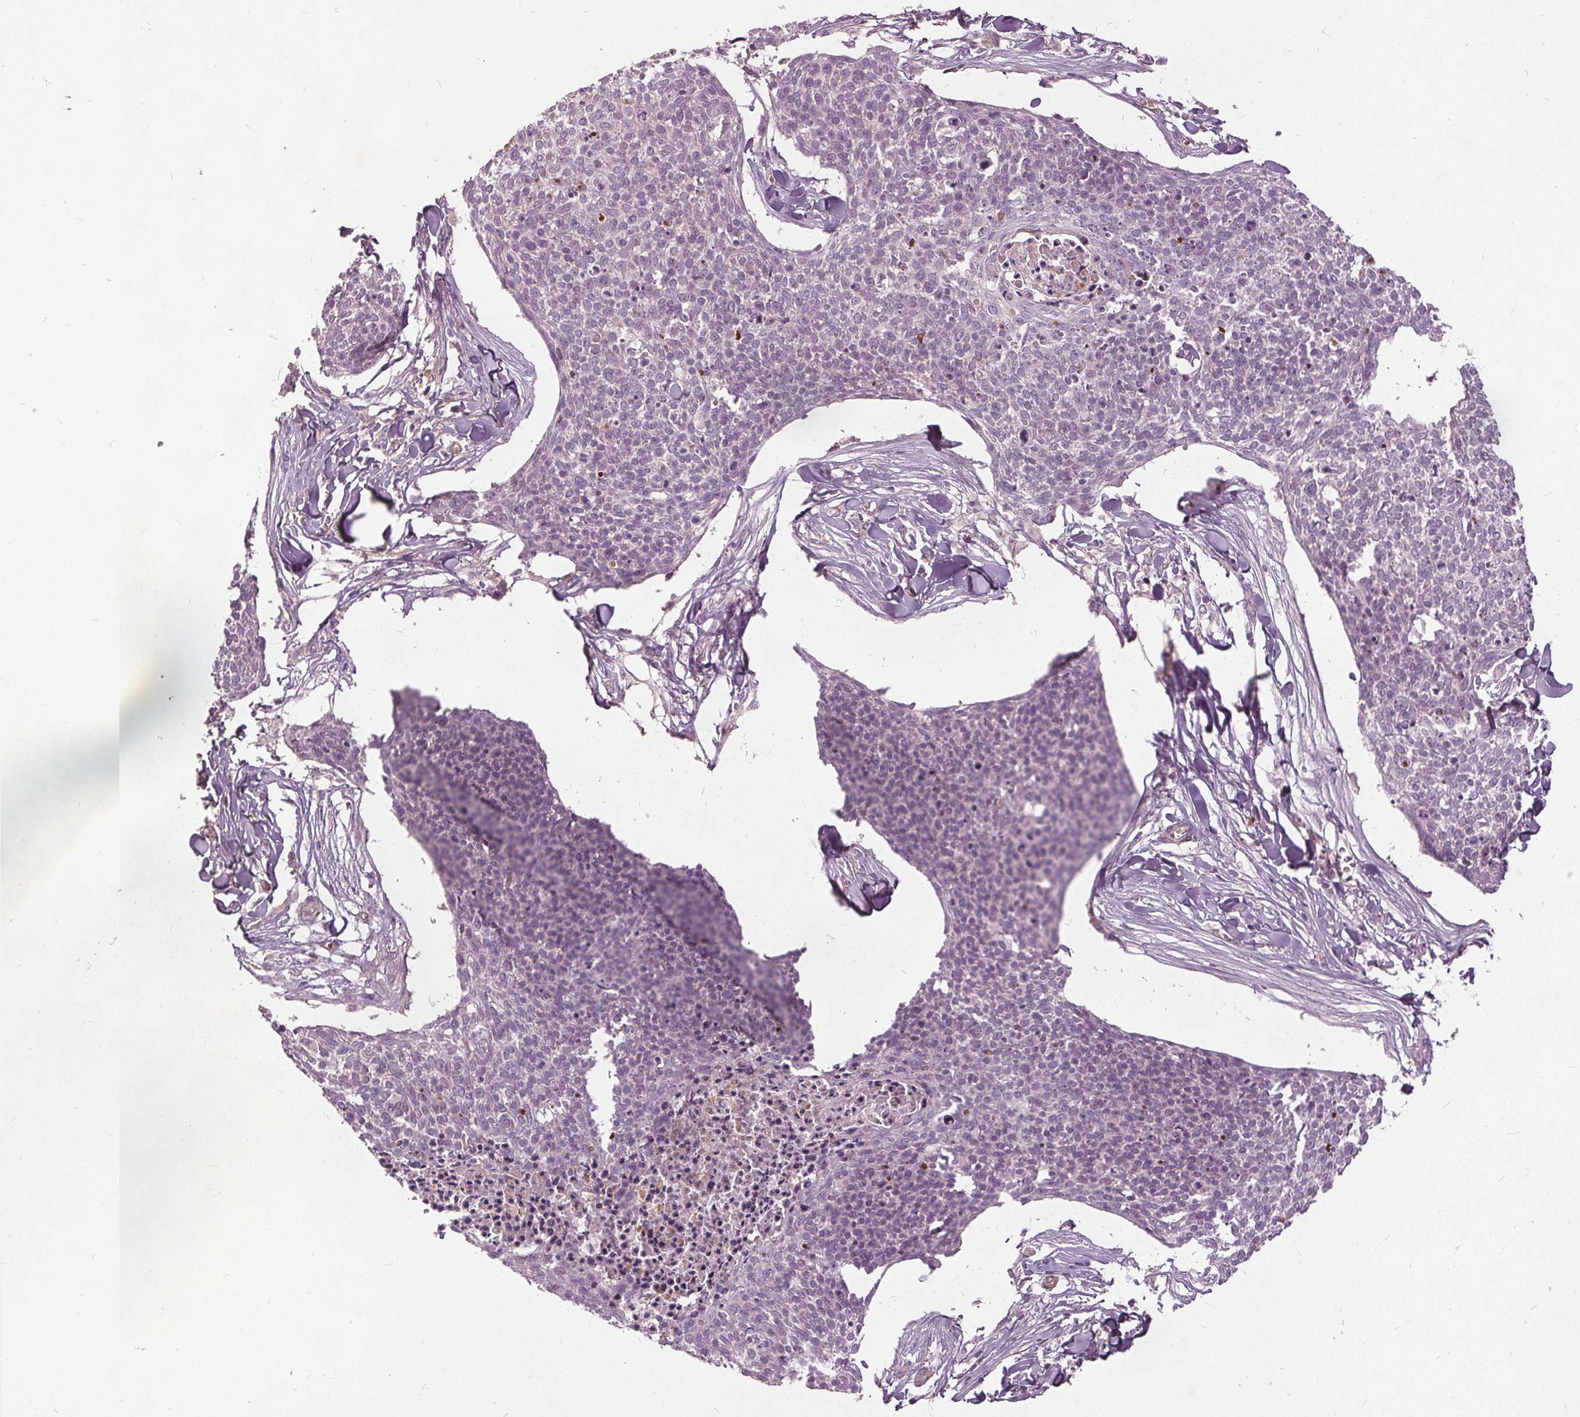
{"staining": {"intensity": "negative", "quantity": "none", "location": "none"}, "tissue": "skin cancer", "cell_type": "Tumor cells", "image_type": "cancer", "snomed": [{"axis": "morphology", "description": "Squamous cell carcinoma, NOS"}, {"axis": "topography", "description": "Skin"}, {"axis": "topography", "description": "Vulva"}], "caption": "High magnification brightfield microscopy of squamous cell carcinoma (skin) stained with DAB (brown) and counterstained with hematoxylin (blue): tumor cells show no significant expression.", "gene": "PDGFD", "patient": {"sex": "female", "age": 75}}